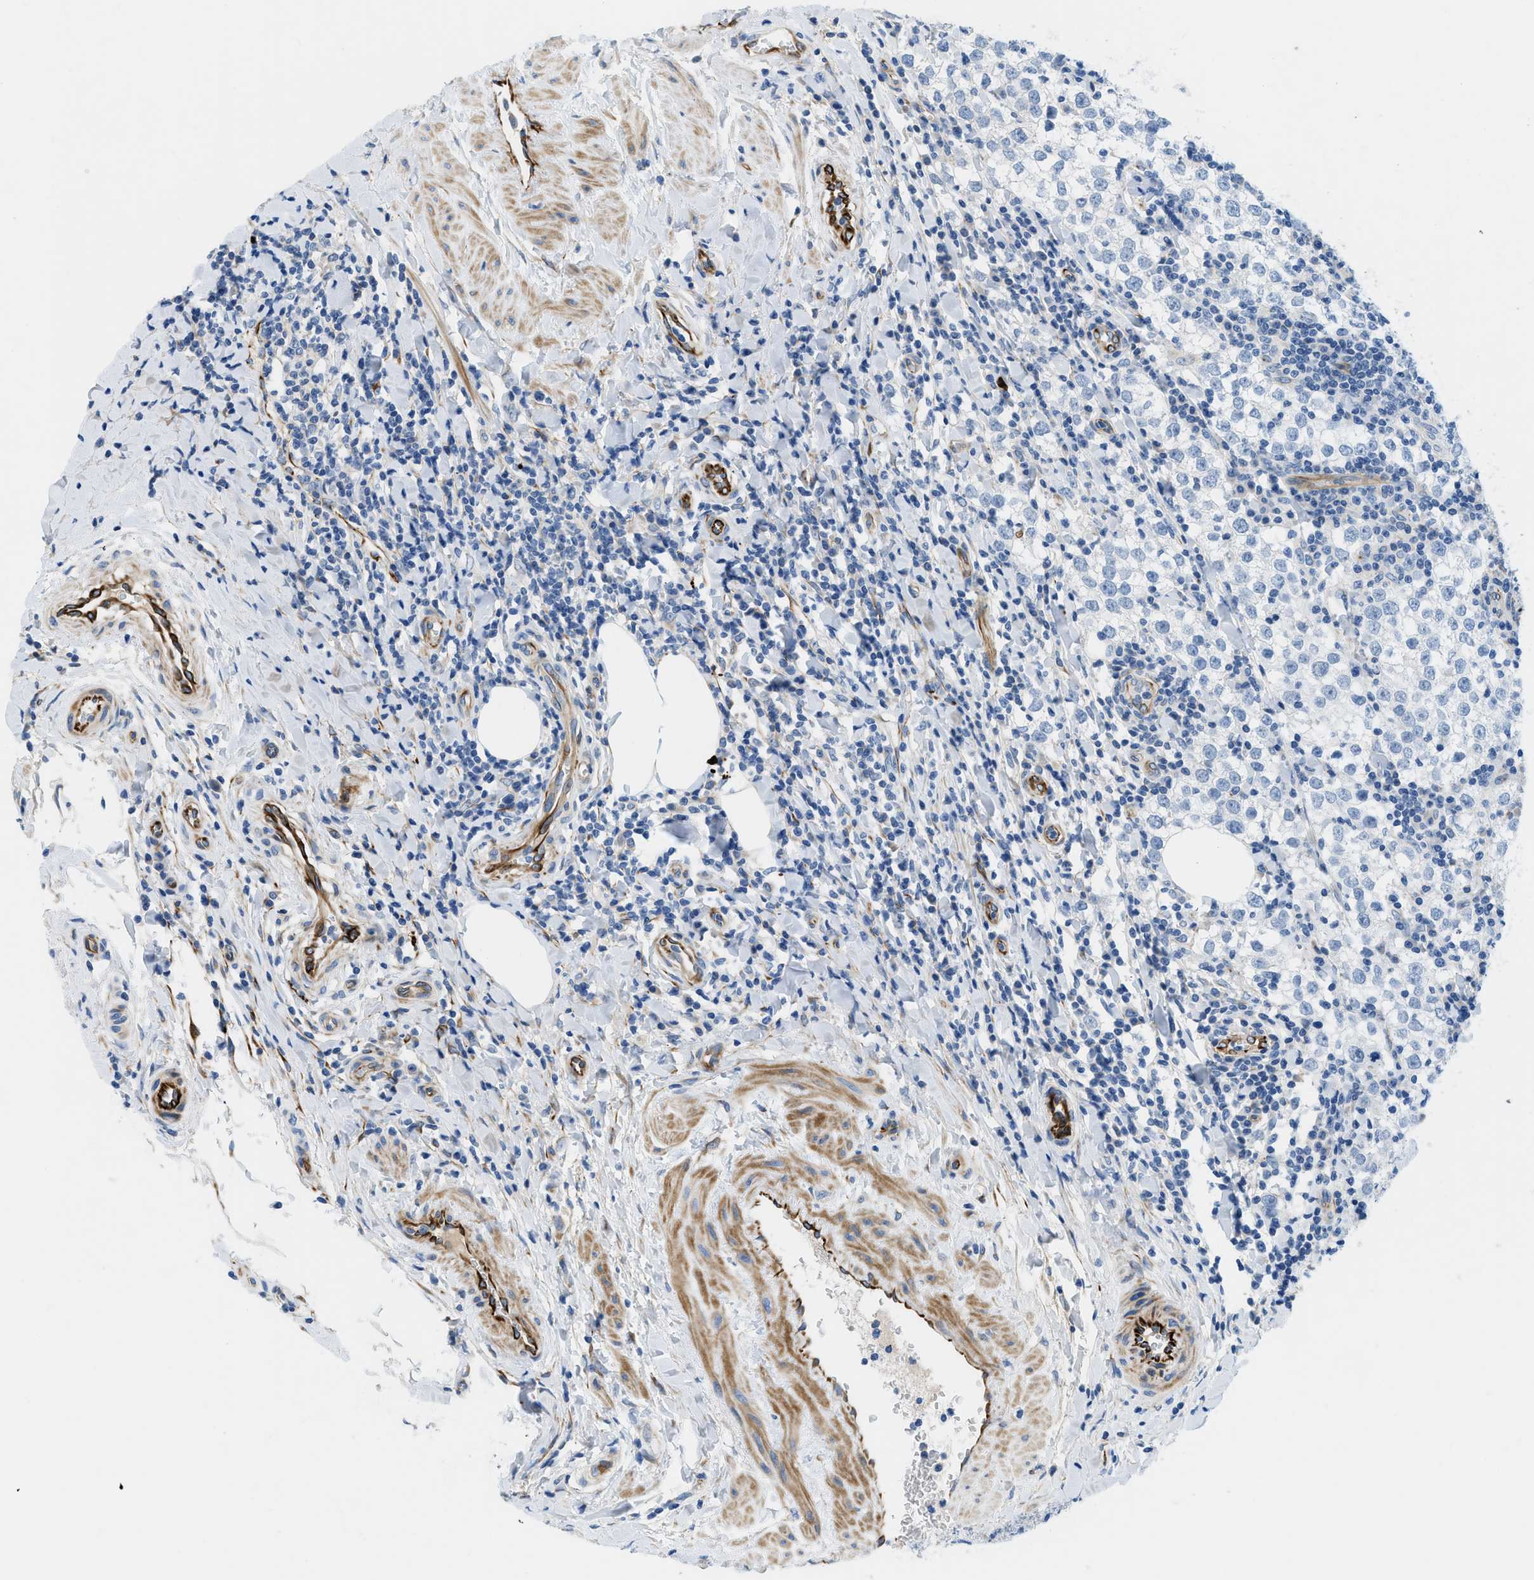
{"staining": {"intensity": "negative", "quantity": "none", "location": "none"}, "tissue": "testis cancer", "cell_type": "Tumor cells", "image_type": "cancer", "snomed": [{"axis": "morphology", "description": "Seminoma, NOS"}, {"axis": "morphology", "description": "Carcinoma, Embryonal, NOS"}, {"axis": "topography", "description": "Testis"}], "caption": "There is no significant staining in tumor cells of testis seminoma.", "gene": "XCR1", "patient": {"sex": "male", "age": 36}}